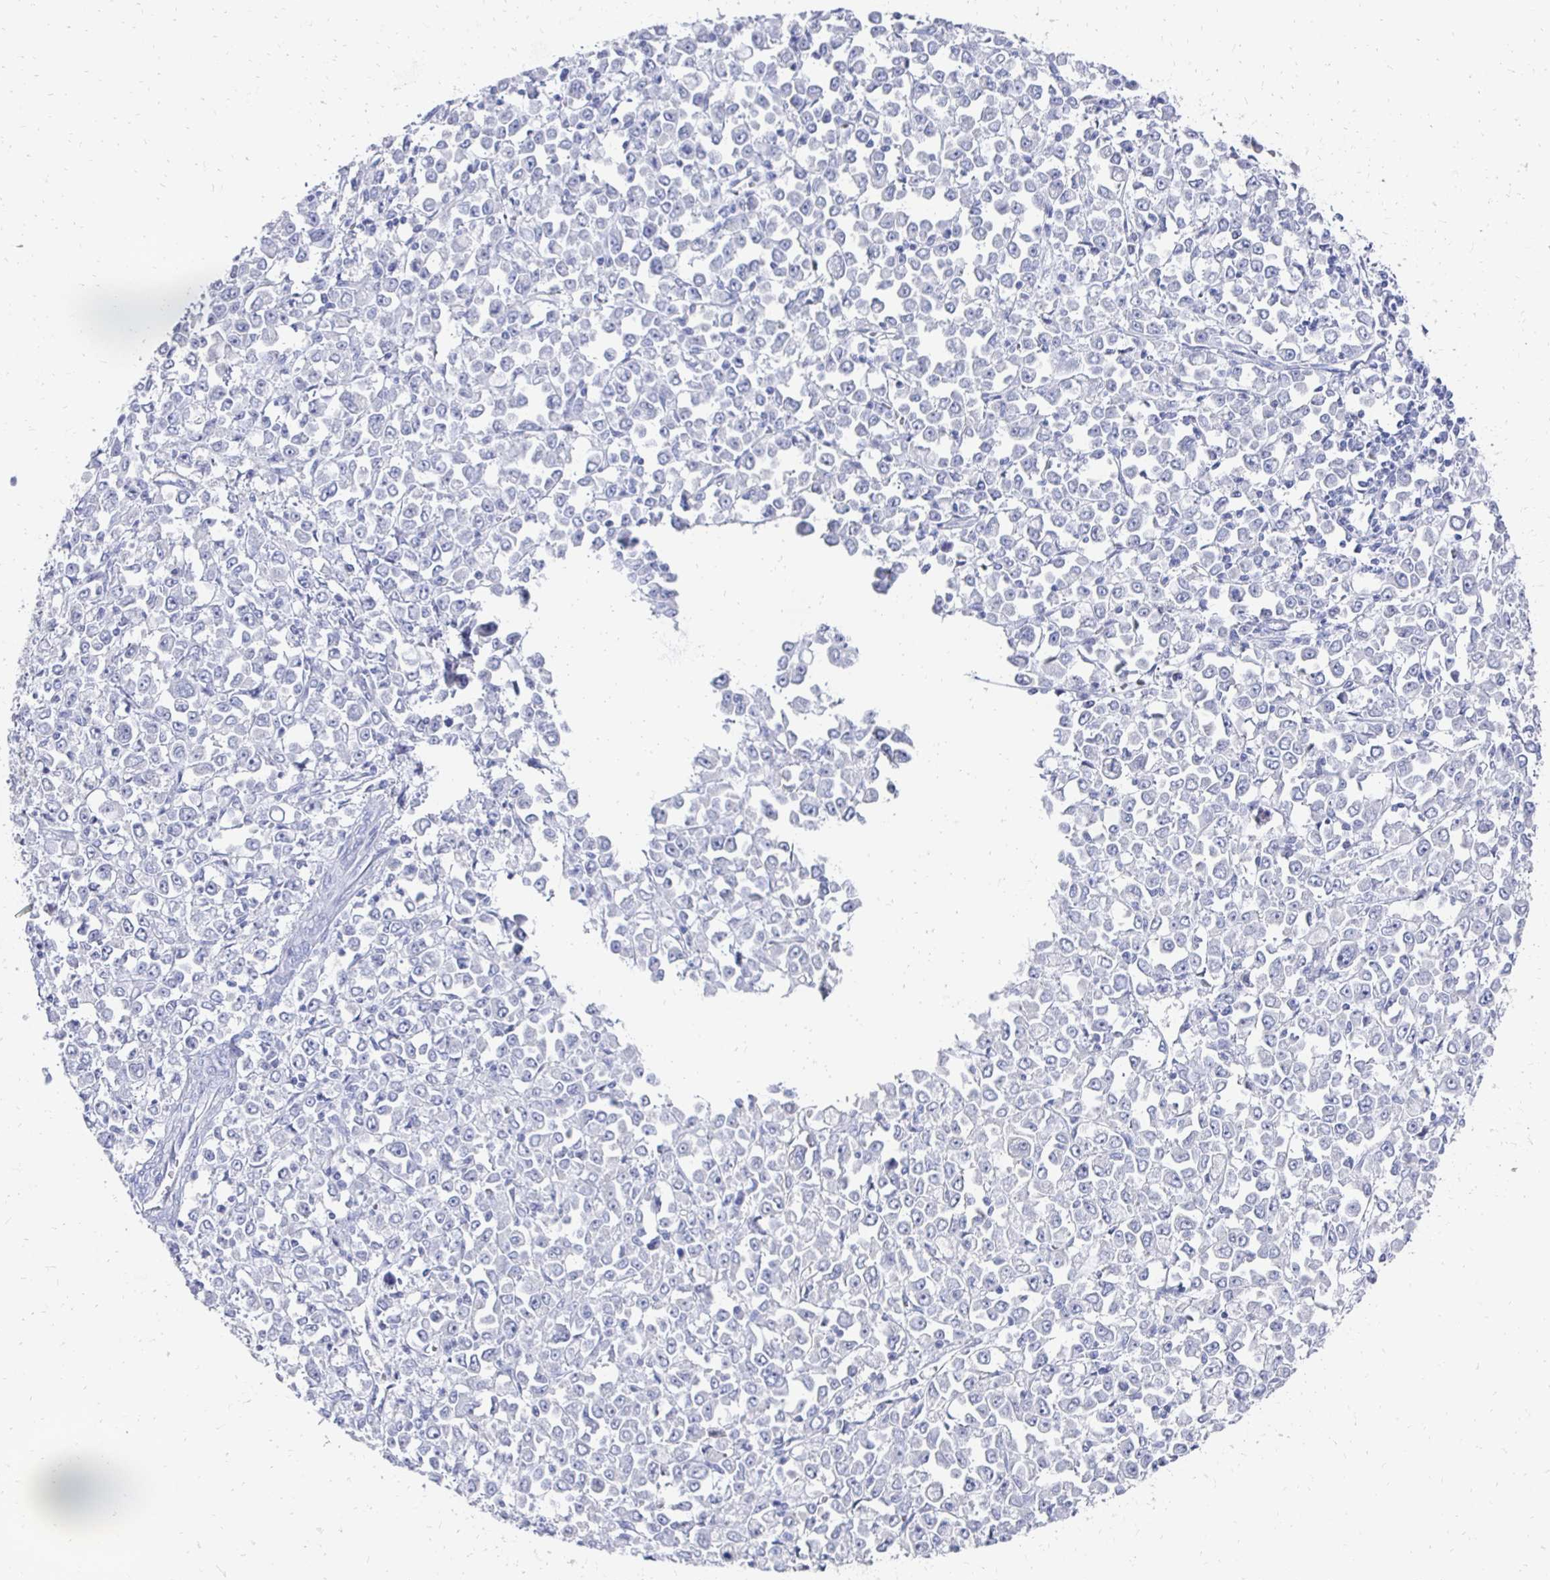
{"staining": {"intensity": "negative", "quantity": "none", "location": "none"}, "tissue": "stomach cancer", "cell_type": "Tumor cells", "image_type": "cancer", "snomed": [{"axis": "morphology", "description": "Adenocarcinoma, NOS"}, {"axis": "topography", "description": "Stomach, upper"}], "caption": "Tumor cells show no significant protein expression in adenocarcinoma (stomach).", "gene": "SYCP3", "patient": {"sex": "male", "age": 70}}